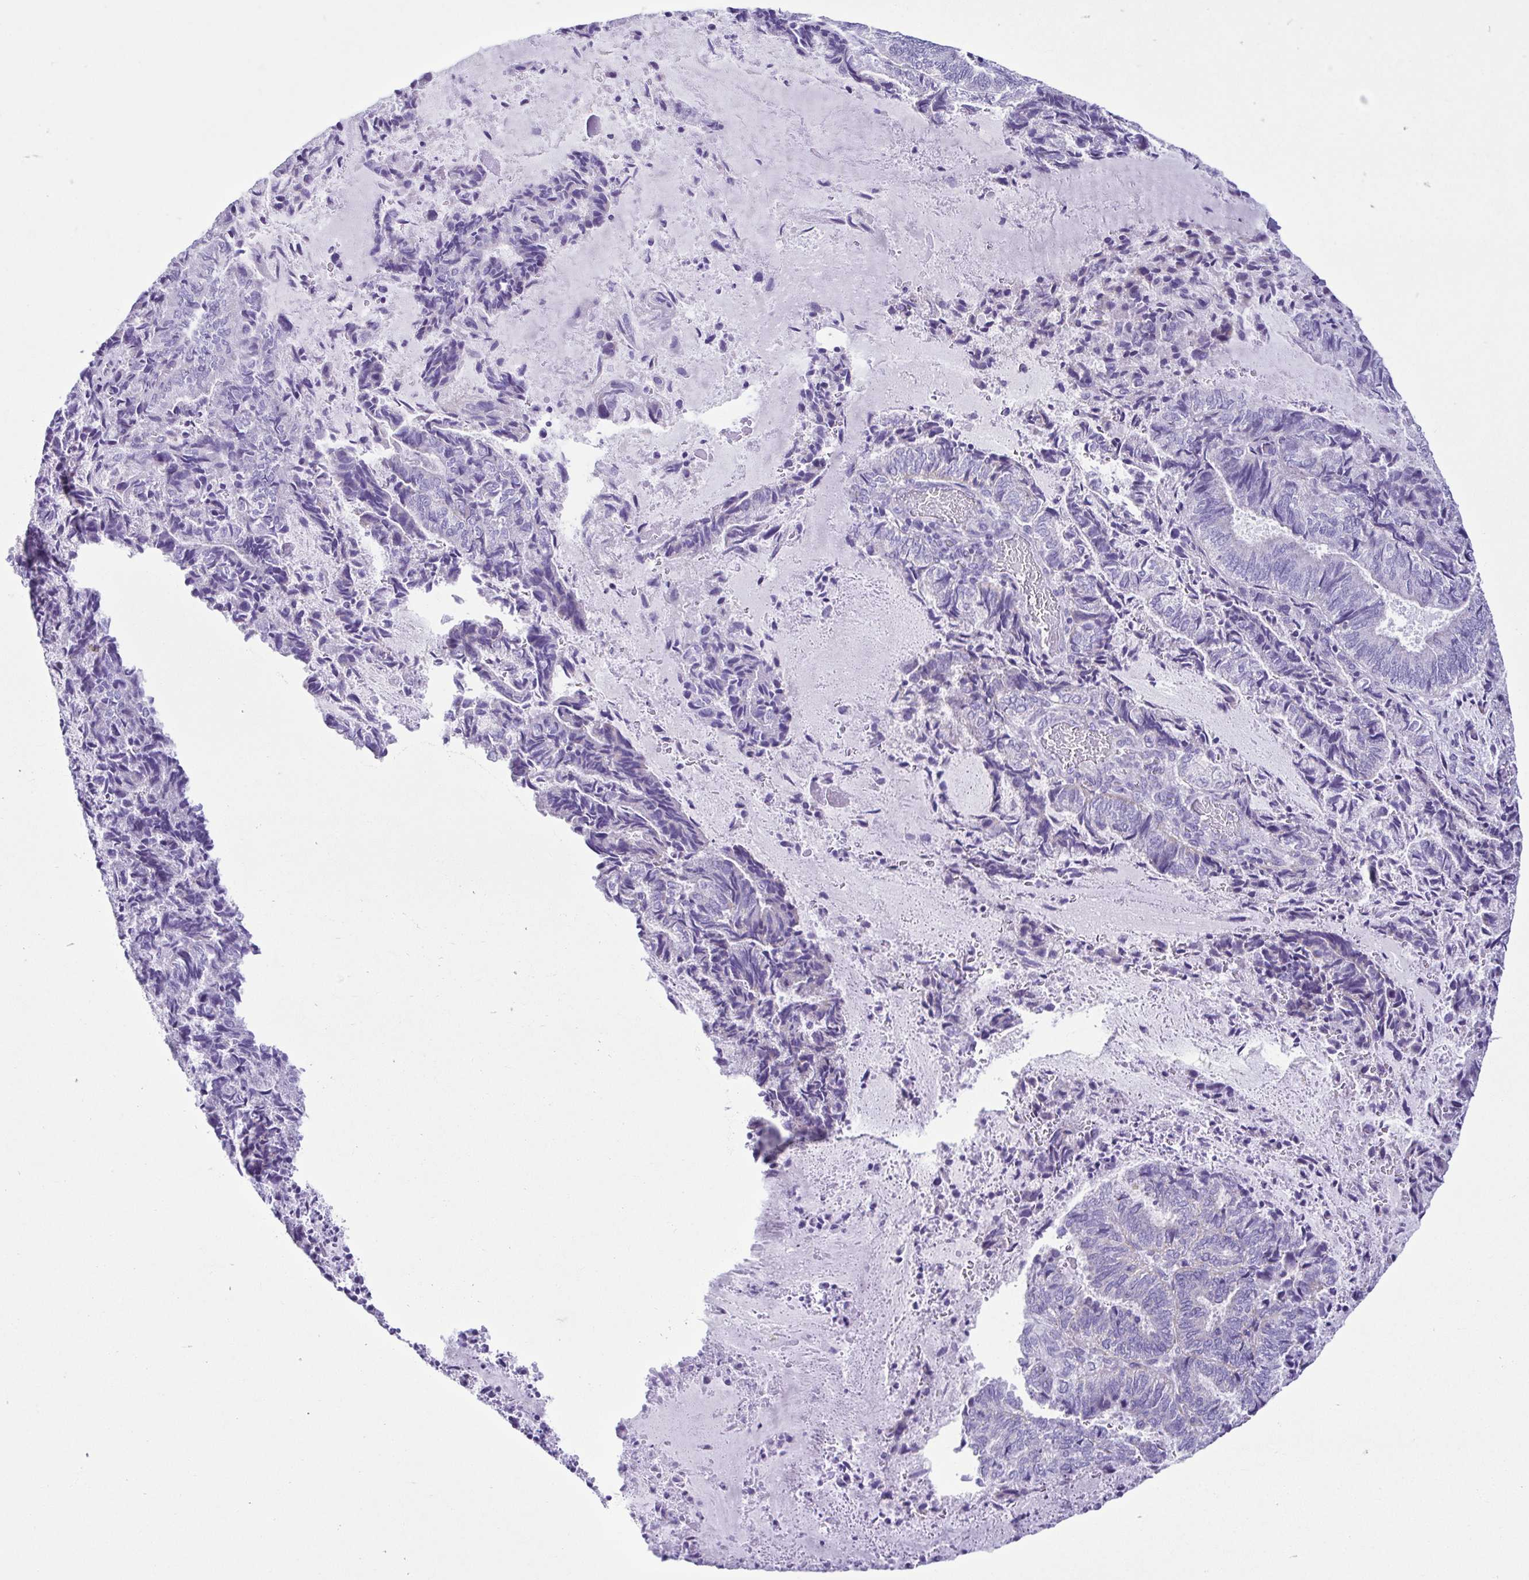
{"staining": {"intensity": "negative", "quantity": "none", "location": "none"}, "tissue": "endometrial cancer", "cell_type": "Tumor cells", "image_type": "cancer", "snomed": [{"axis": "morphology", "description": "Adenocarcinoma, NOS"}, {"axis": "topography", "description": "Endometrium"}], "caption": "Immunohistochemistry (IHC) of human endometrial cancer shows no positivity in tumor cells.", "gene": "ACTRT3", "patient": {"sex": "female", "age": 80}}